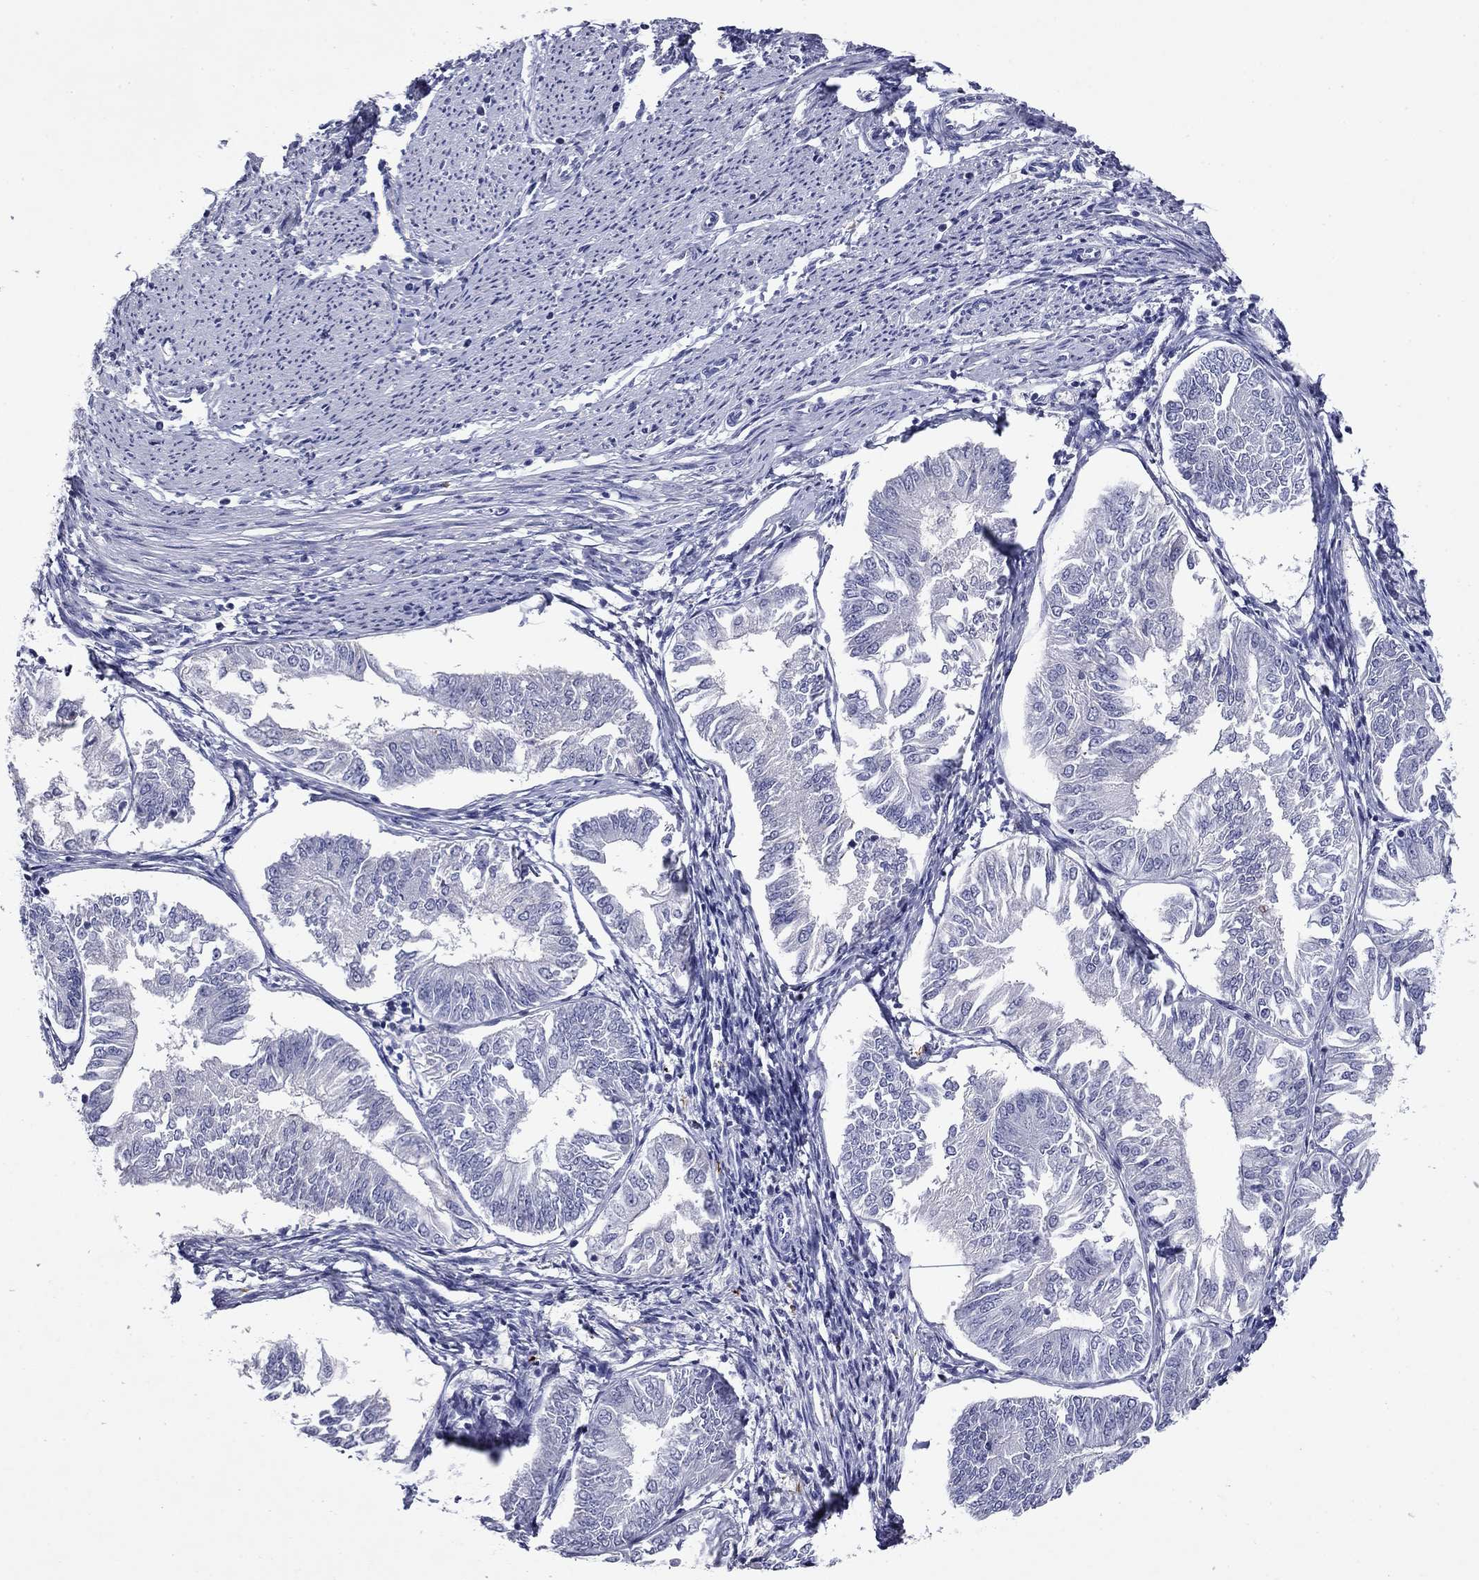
{"staining": {"intensity": "negative", "quantity": "none", "location": "none"}, "tissue": "endometrial cancer", "cell_type": "Tumor cells", "image_type": "cancer", "snomed": [{"axis": "morphology", "description": "Adenocarcinoma, NOS"}, {"axis": "topography", "description": "Endometrium"}], "caption": "The image displays no significant staining in tumor cells of adenocarcinoma (endometrial).", "gene": "CFAP119", "patient": {"sex": "female", "age": 58}}